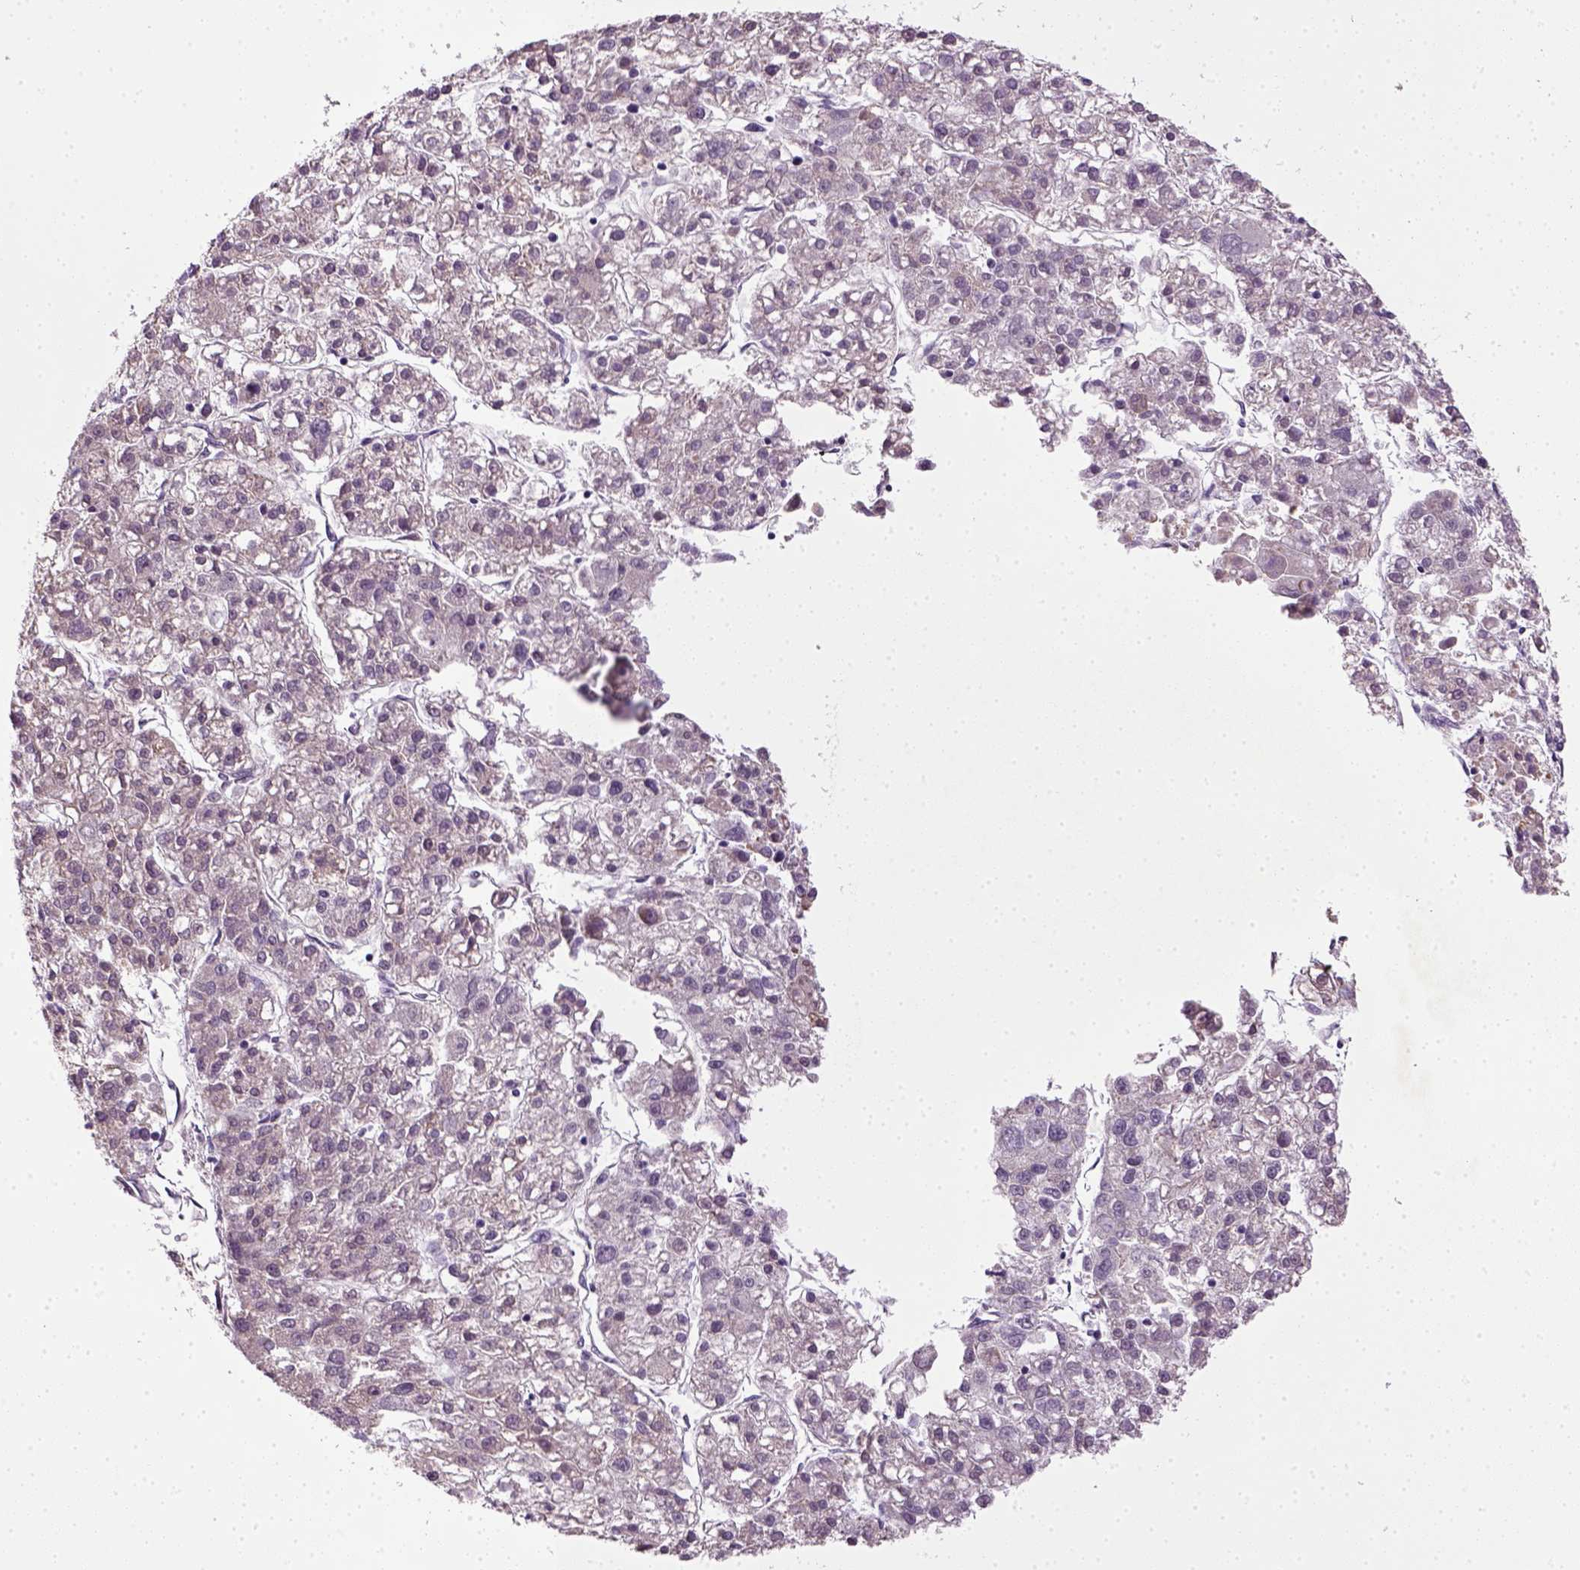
{"staining": {"intensity": "negative", "quantity": "none", "location": "none"}, "tissue": "liver cancer", "cell_type": "Tumor cells", "image_type": "cancer", "snomed": [{"axis": "morphology", "description": "Carcinoma, Hepatocellular, NOS"}, {"axis": "topography", "description": "Liver"}], "caption": "The immunohistochemistry histopathology image has no significant staining in tumor cells of hepatocellular carcinoma (liver) tissue.", "gene": "TPRG1", "patient": {"sex": "male", "age": 56}}